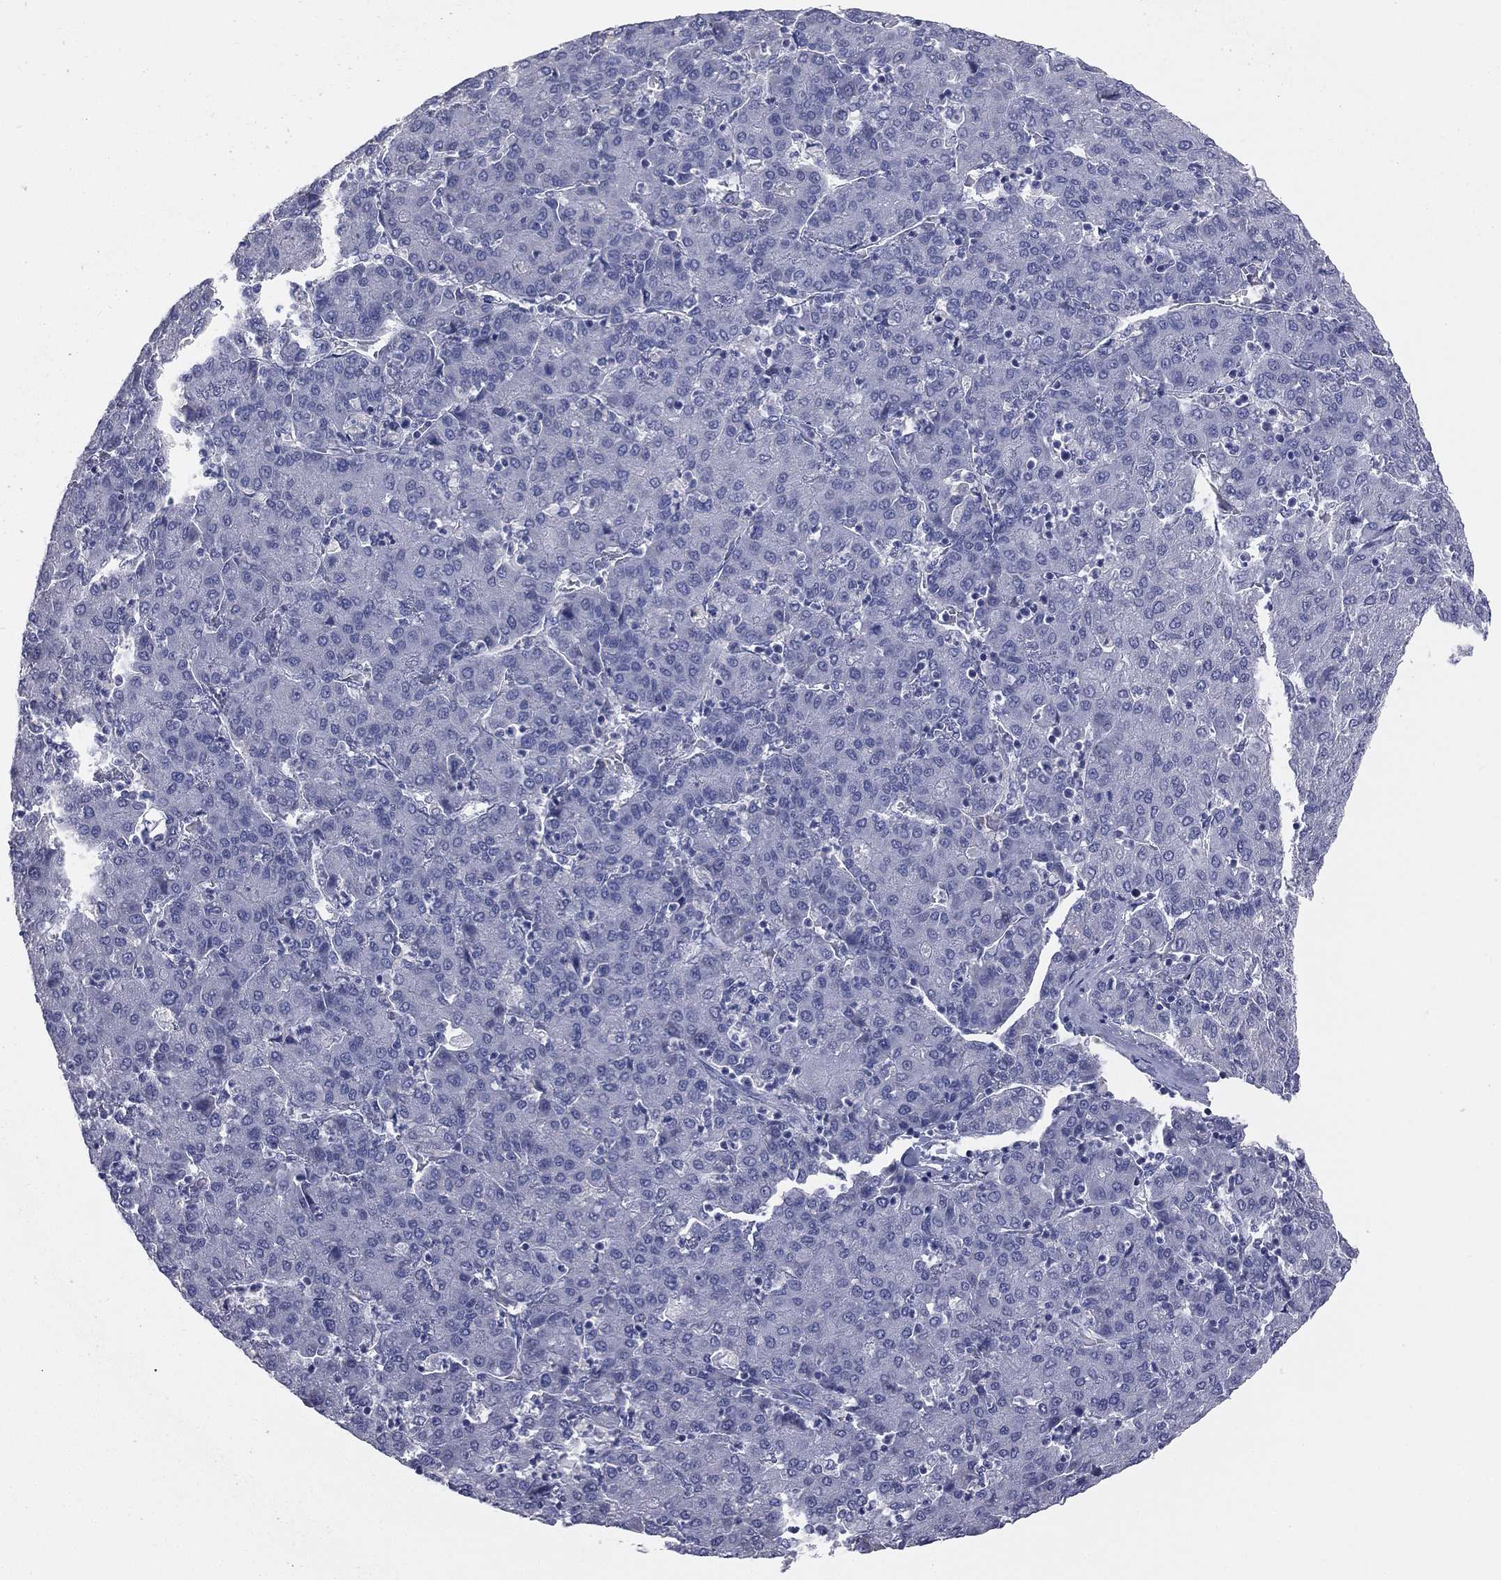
{"staining": {"intensity": "negative", "quantity": "none", "location": "none"}, "tissue": "liver cancer", "cell_type": "Tumor cells", "image_type": "cancer", "snomed": [{"axis": "morphology", "description": "Carcinoma, Hepatocellular, NOS"}, {"axis": "topography", "description": "Liver"}], "caption": "This micrograph is of hepatocellular carcinoma (liver) stained with immunohistochemistry to label a protein in brown with the nuclei are counter-stained blue. There is no staining in tumor cells.", "gene": "STK31", "patient": {"sex": "male", "age": 65}}